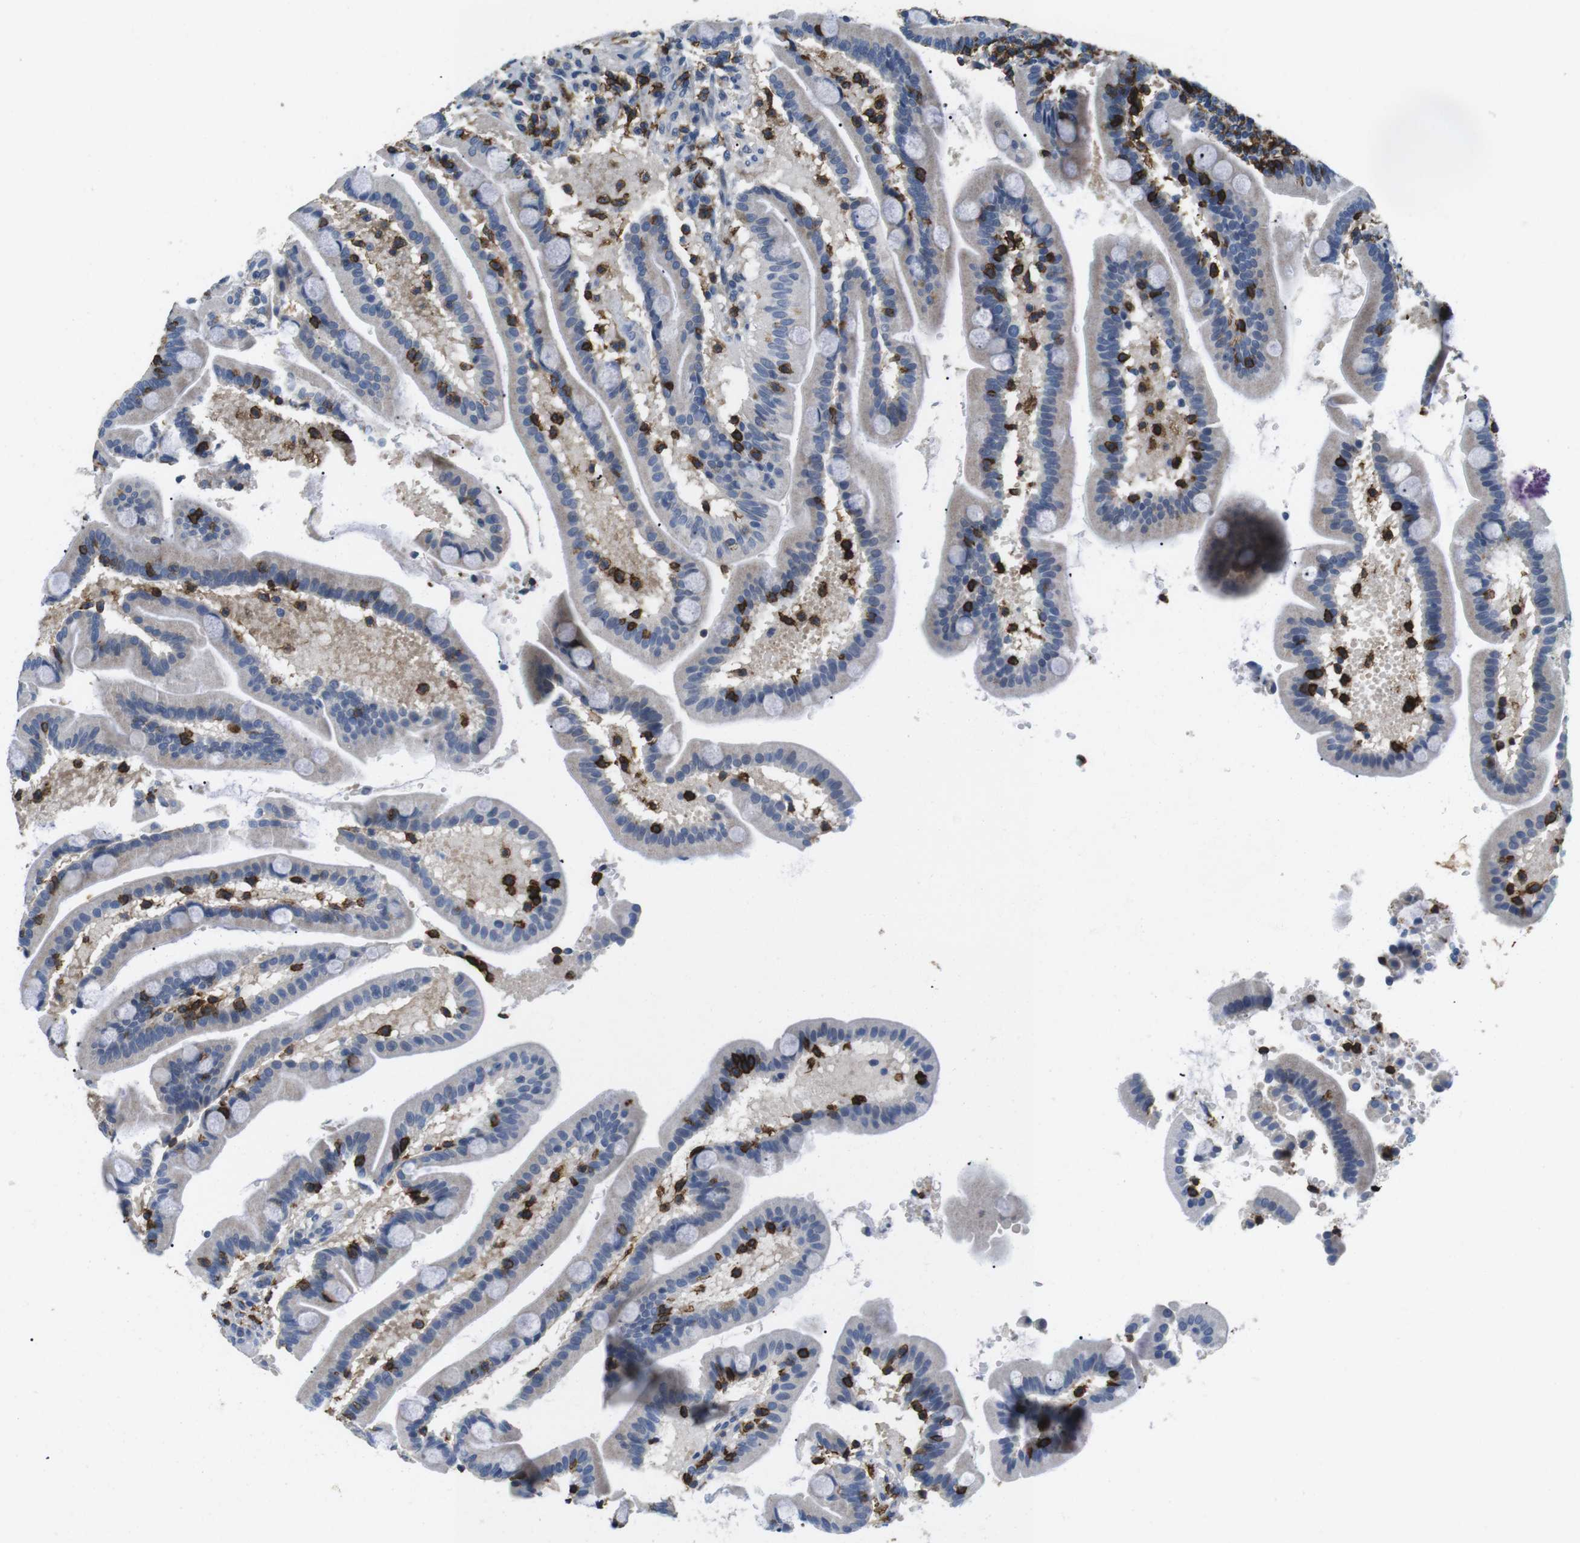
{"staining": {"intensity": "negative", "quantity": "none", "location": "none"}, "tissue": "duodenum", "cell_type": "Glandular cells", "image_type": "normal", "snomed": [{"axis": "morphology", "description": "Normal tissue, NOS"}, {"axis": "topography", "description": "Duodenum"}], "caption": "Immunohistochemistry histopathology image of unremarkable duodenum: duodenum stained with DAB exhibits no significant protein positivity in glandular cells. (DAB IHC with hematoxylin counter stain).", "gene": "CD6", "patient": {"sex": "male", "age": 54}}